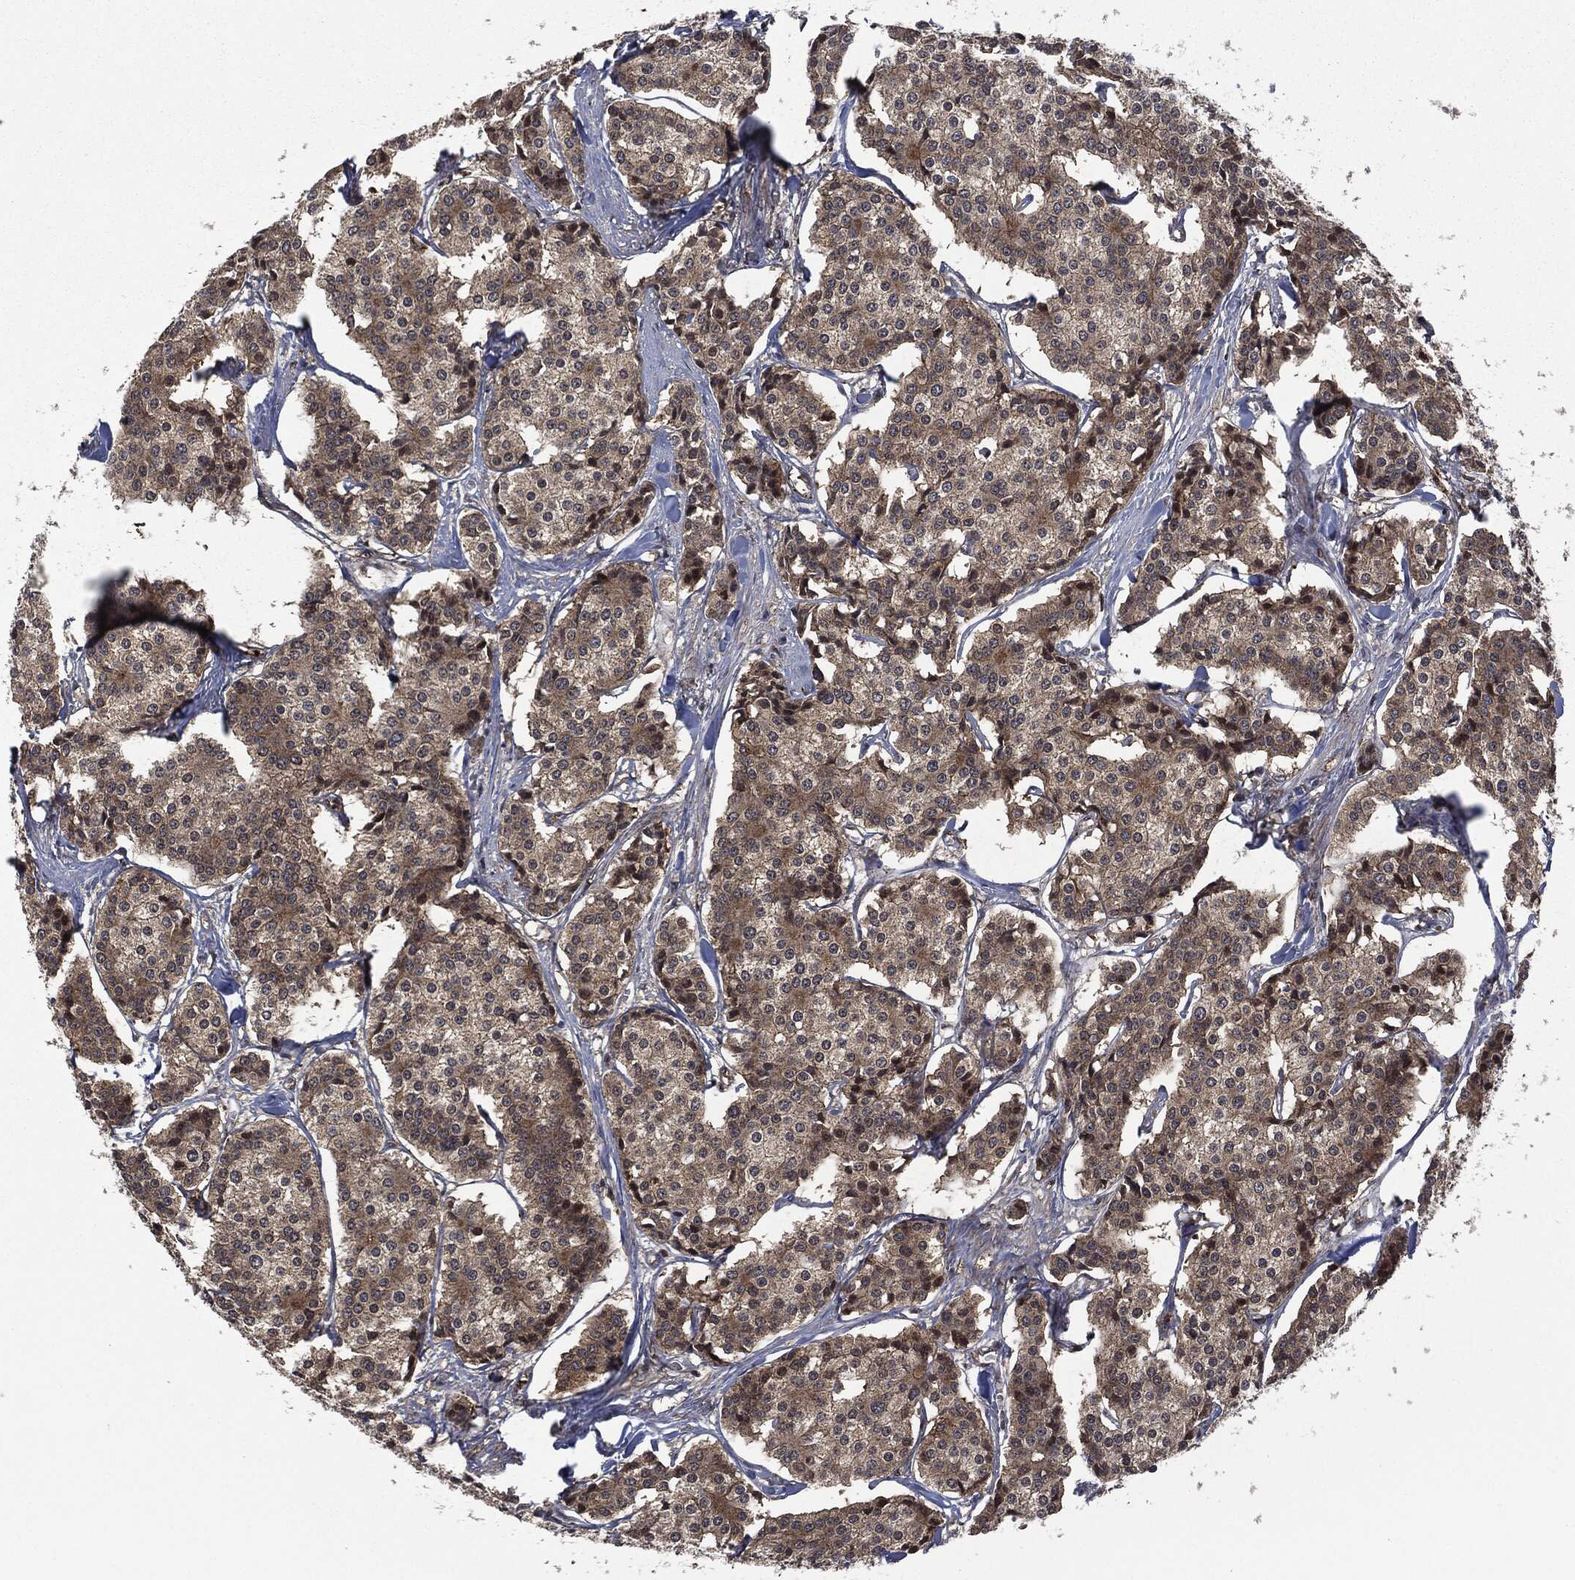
{"staining": {"intensity": "moderate", "quantity": ">75%", "location": "cytoplasmic/membranous"}, "tissue": "carcinoid", "cell_type": "Tumor cells", "image_type": "cancer", "snomed": [{"axis": "morphology", "description": "Carcinoid, malignant, NOS"}, {"axis": "topography", "description": "Small intestine"}], "caption": "Immunohistochemical staining of carcinoid (malignant) displays moderate cytoplasmic/membranous protein expression in about >75% of tumor cells.", "gene": "HRAS", "patient": {"sex": "female", "age": 65}}